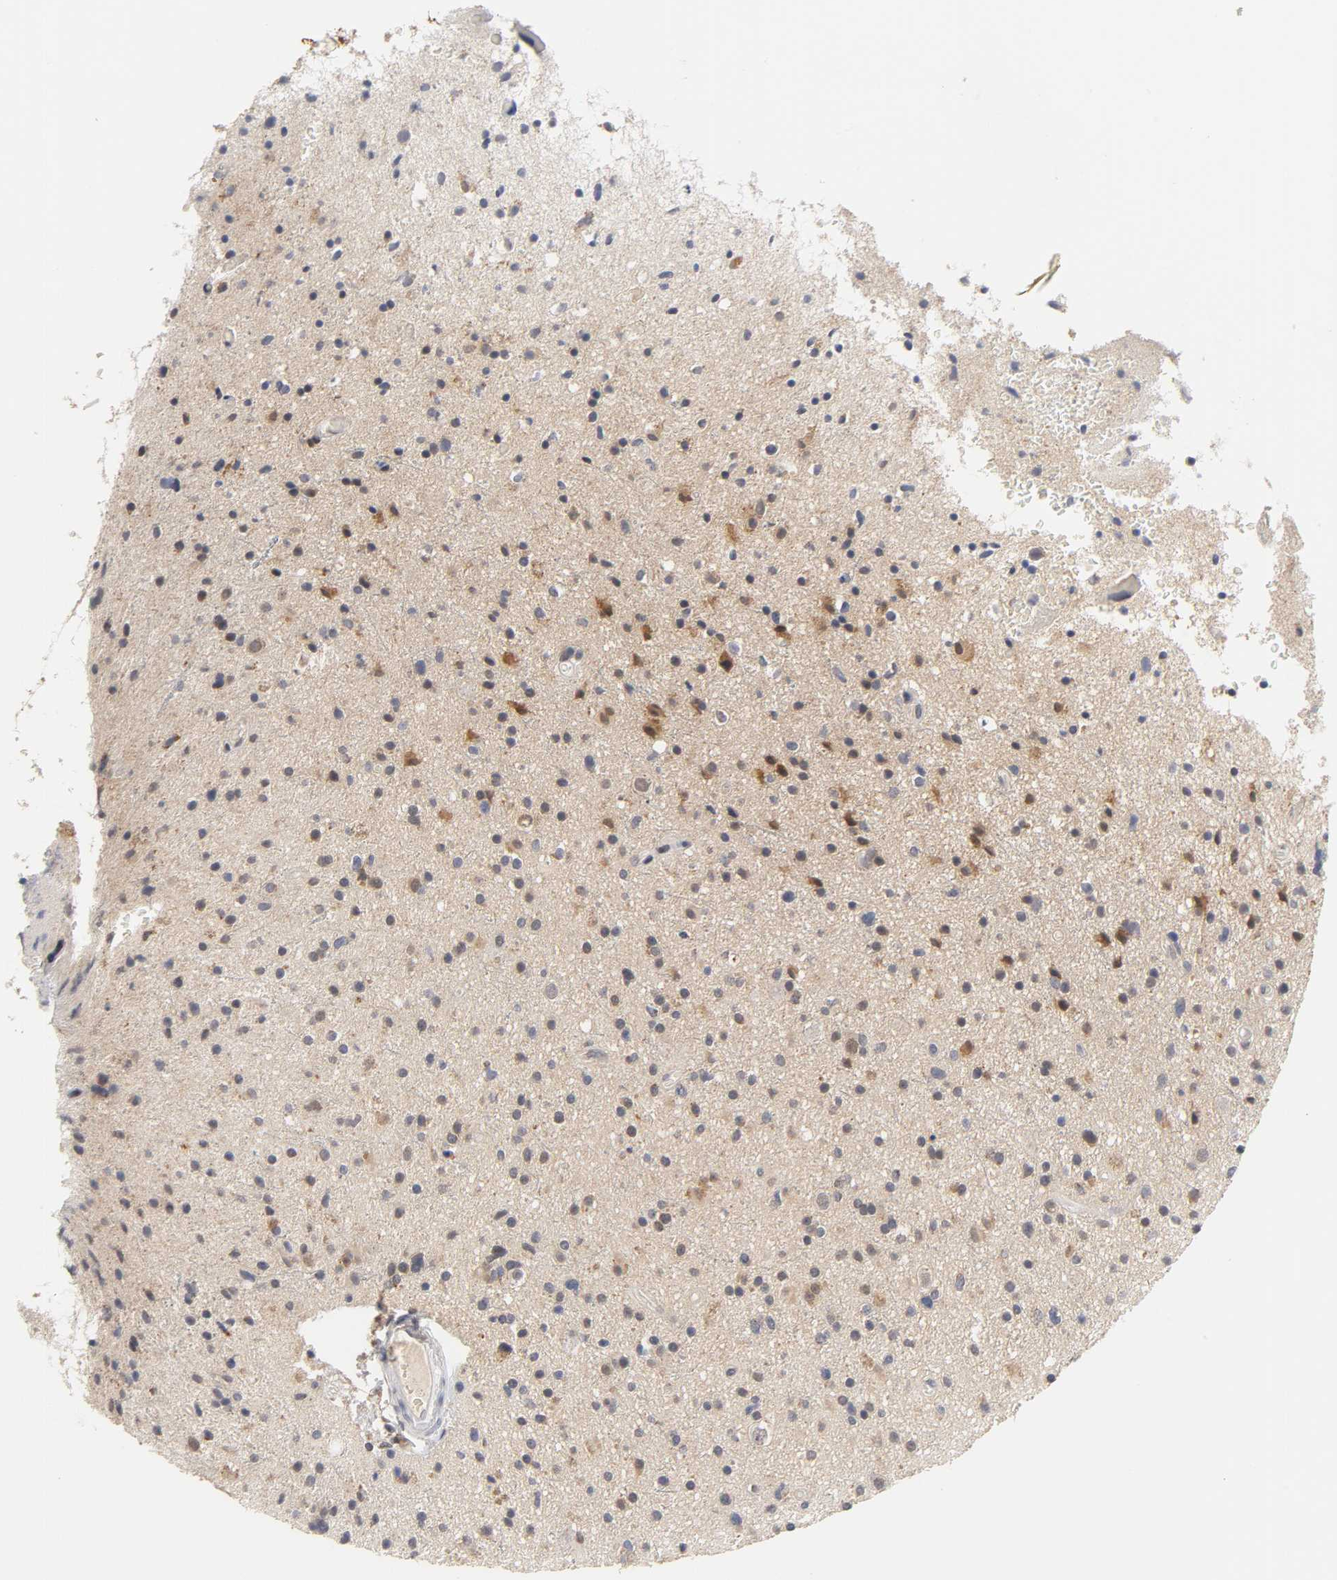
{"staining": {"intensity": "moderate", "quantity": "25%-75%", "location": "cytoplasmic/membranous"}, "tissue": "glioma", "cell_type": "Tumor cells", "image_type": "cancer", "snomed": [{"axis": "morphology", "description": "Glioma, malignant, High grade"}, {"axis": "topography", "description": "Brain"}], "caption": "Approximately 25%-75% of tumor cells in human glioma exhibit moderate cytoplasmic/membranous protein positivity as visualized by brown immunohistochemical staining.", "gene": "GSTZ1", "patient": {"sex": "male", "age": 33}}